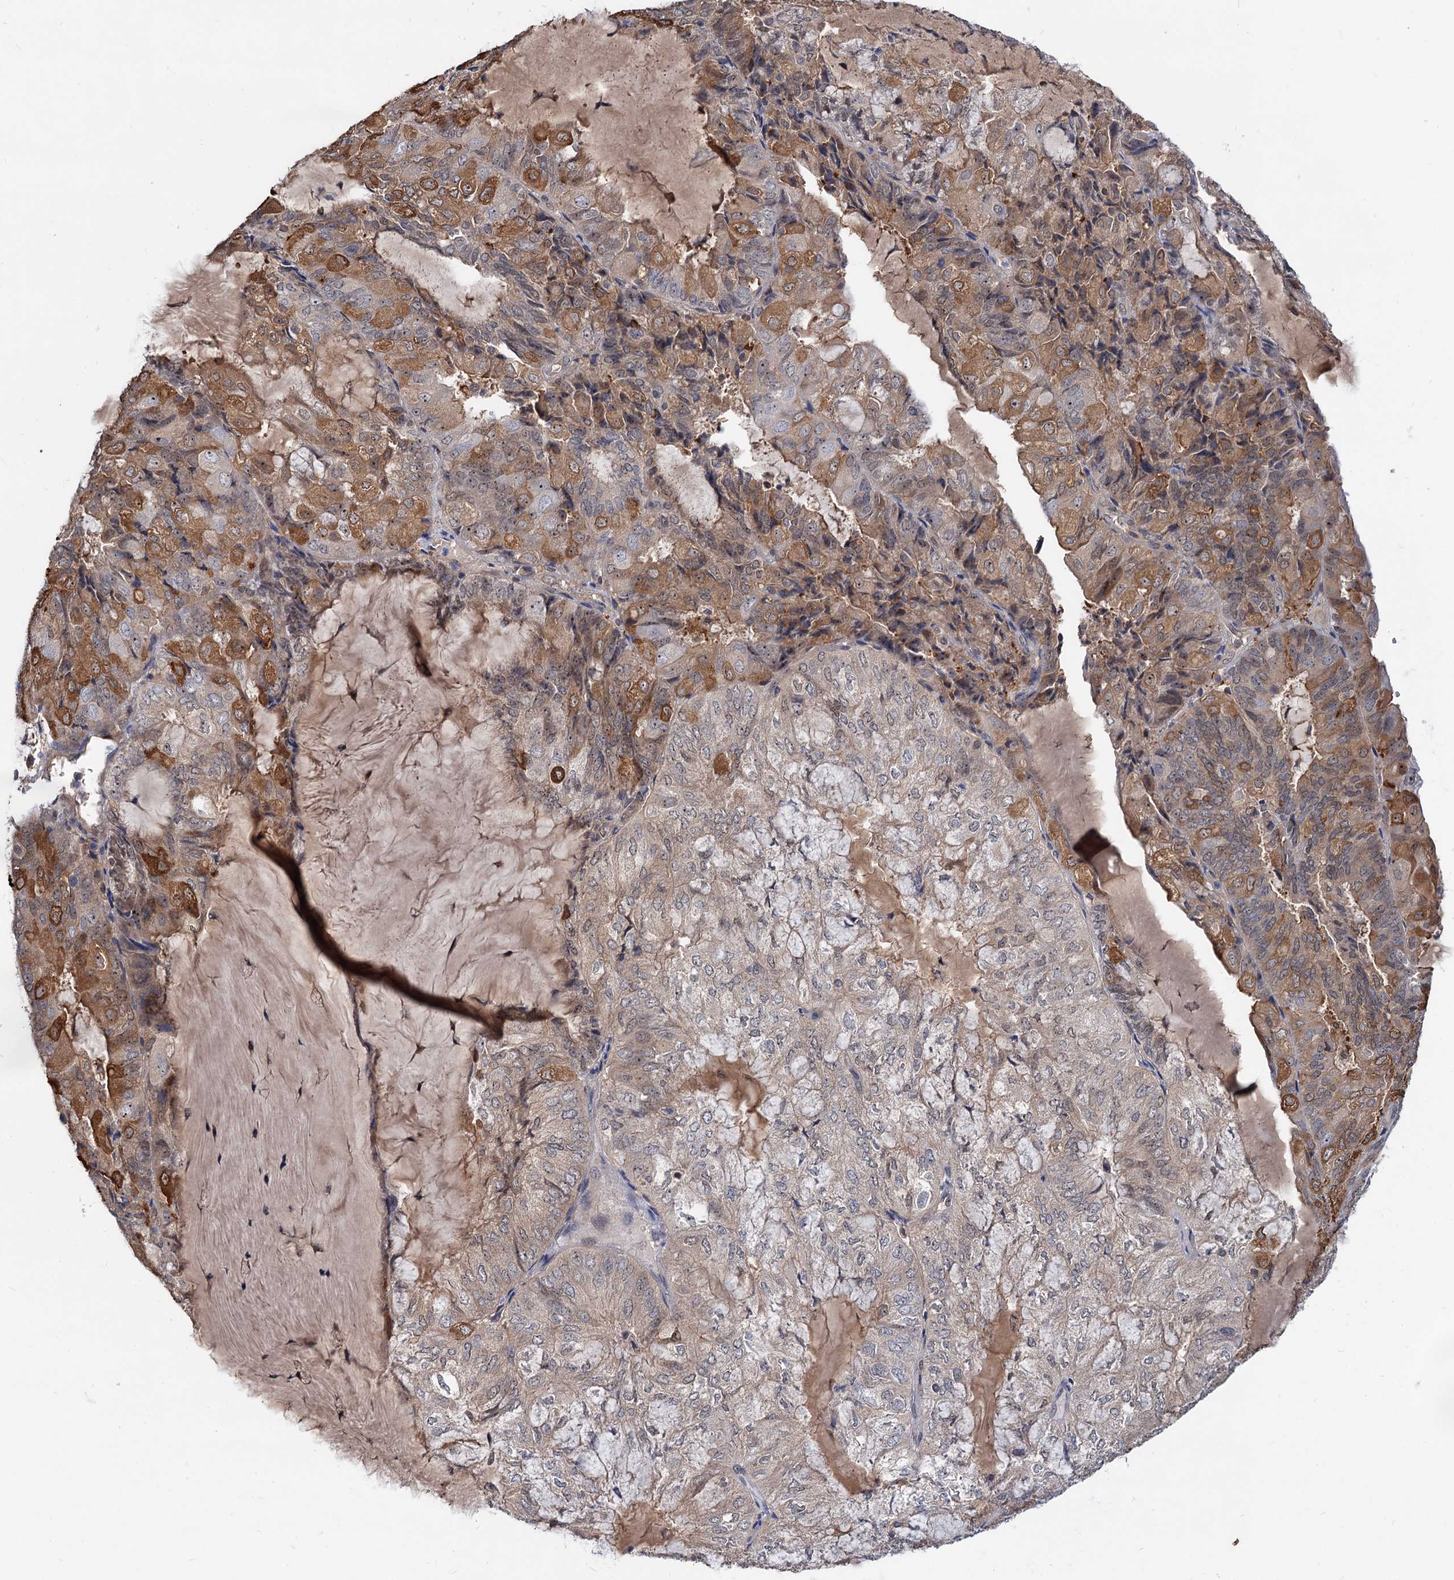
{"staining": {"intensity": "moderate", "quantity": "25%-75%", "location": "cytoplasmic/membranous,nuclear"}, "tissue": "endometrial cancer", "cell_type": "Tumor cells", "image_type": "cancer", "snomed": [{"axis": "morphology", "description": "Adenocarcinoma, NOS"}, {"axis": "topography", "description": "Endometrium"}], "caption": "Moderate cytoplasmic/membranous and nuclear staining is identified in approximately 25%-75% of tumor cells in endometrial cancer. (brown staining indicates protein expression, while blue staining denotes nuclei).", "gene": "SNX15", "patient": {"sex": "female", "age": 81}}